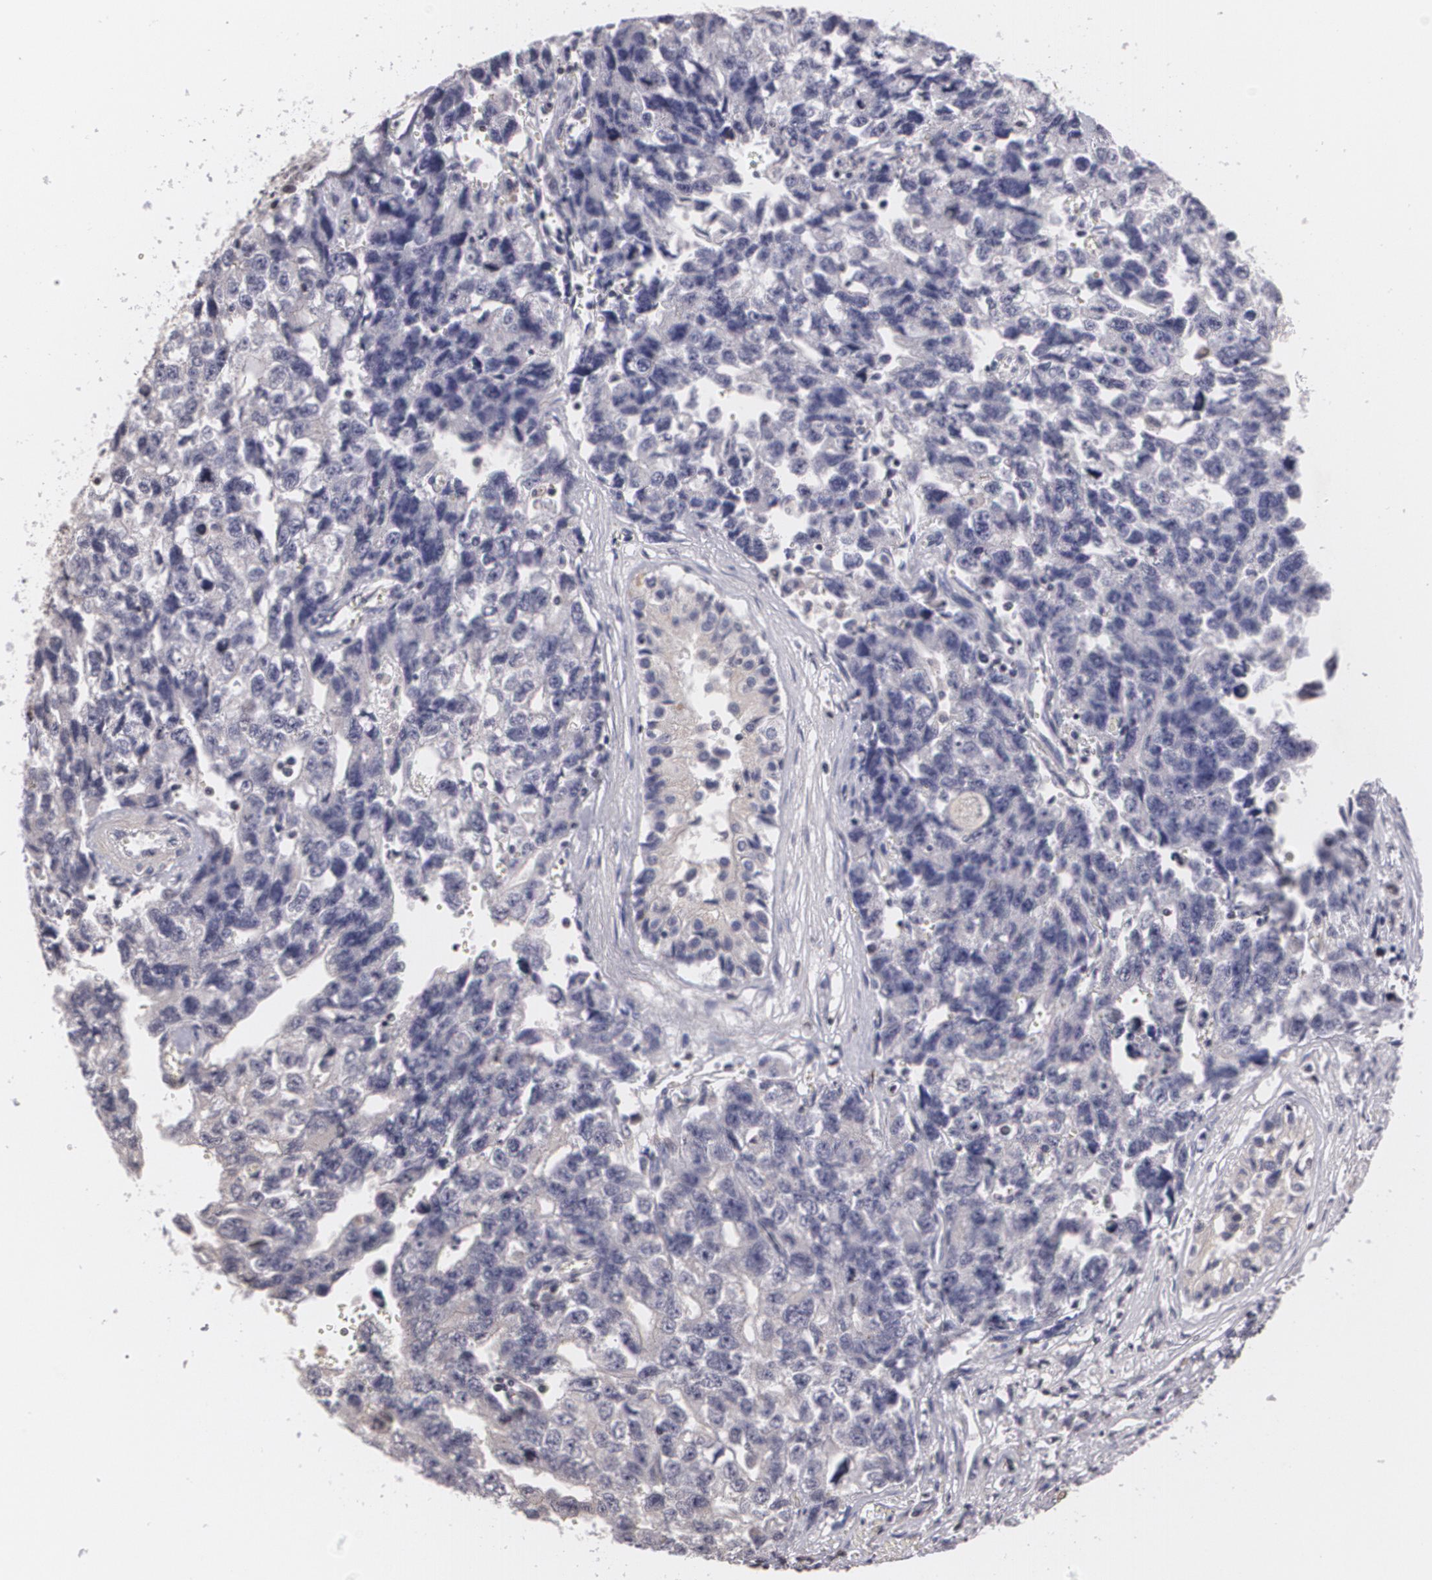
{"staining": {"intensity": "negative", "quantity": "none", "location": "none"}, "tissue": "testis cancer", "cell_type": "Tumor cells", "image_type": "cancer", "snomed": [{"axis": "morphology", "description": "Carcinoma, Embryonal, NOS"}, {"axis": "topography", "description": "Testis"}], "caption": "High power microscopy photomicrograph of an IHC histopathology image of testis embryonal carcinoma, revealing no significant positivity in tumor cells.", "gene": "MUC1", "patient": {"sex": "male", "age": 31}}